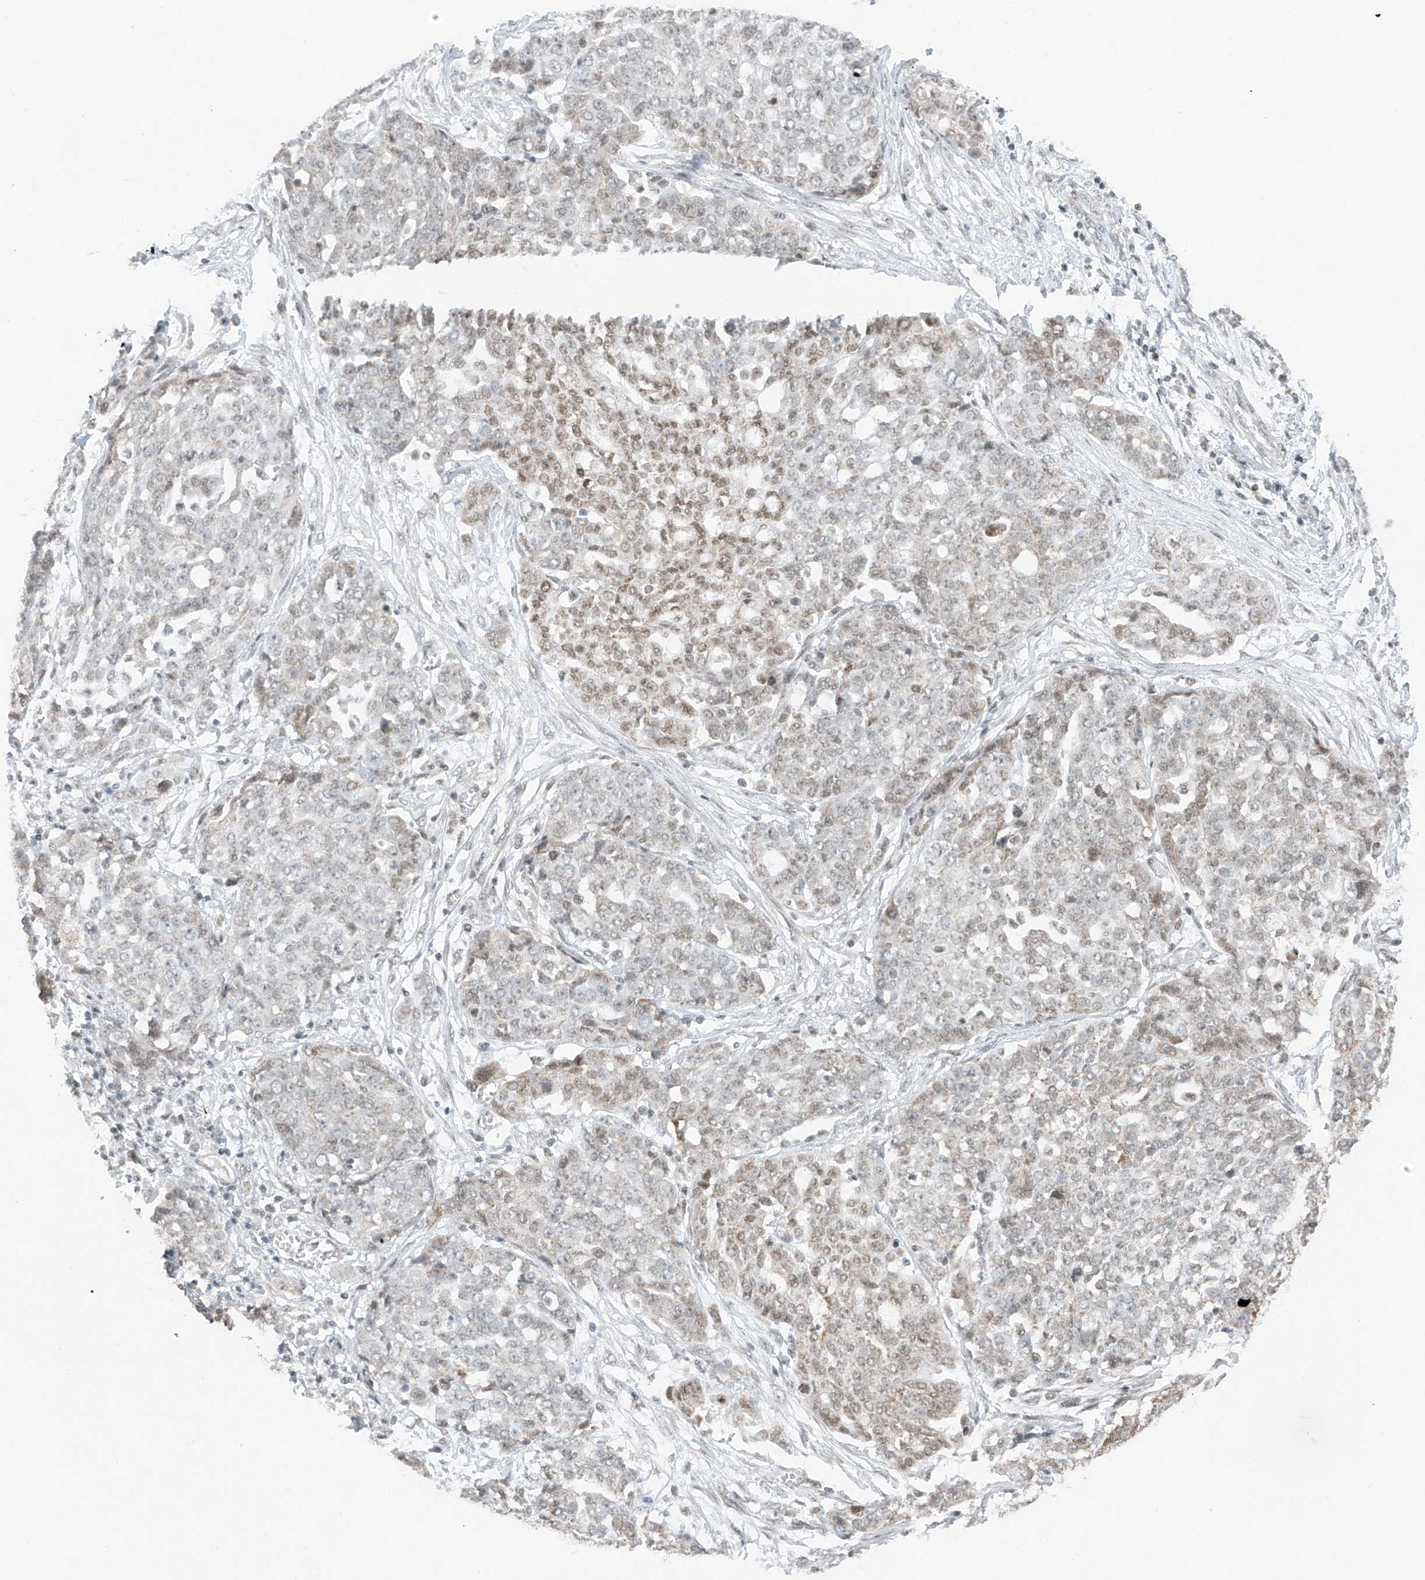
{"staining": {"intensity": "negative", "quantity": "none", "location": "none"}, "tissue": "ovarian cancer", "cell_type": "Tumor cells", "image_type": "cancer", "snomed": [{"axis": "morphology", "description": "Cystadenocarcinoma, serous, NOS"}, {"axis": "topography", "description": "Soft tissue"}, {"axis": "topography", "description": "Ovary"}], "caption": "Immunohistochemical staining of human serous cystadenocarcinoma (ovarian) reveals no significant positivity in tumor cells. (DAB (3,3'-diaminobenzidine) IHC, high magnification).", "gene": "AURKAIP1", "patient": {"sex": "female", "age": 57}}